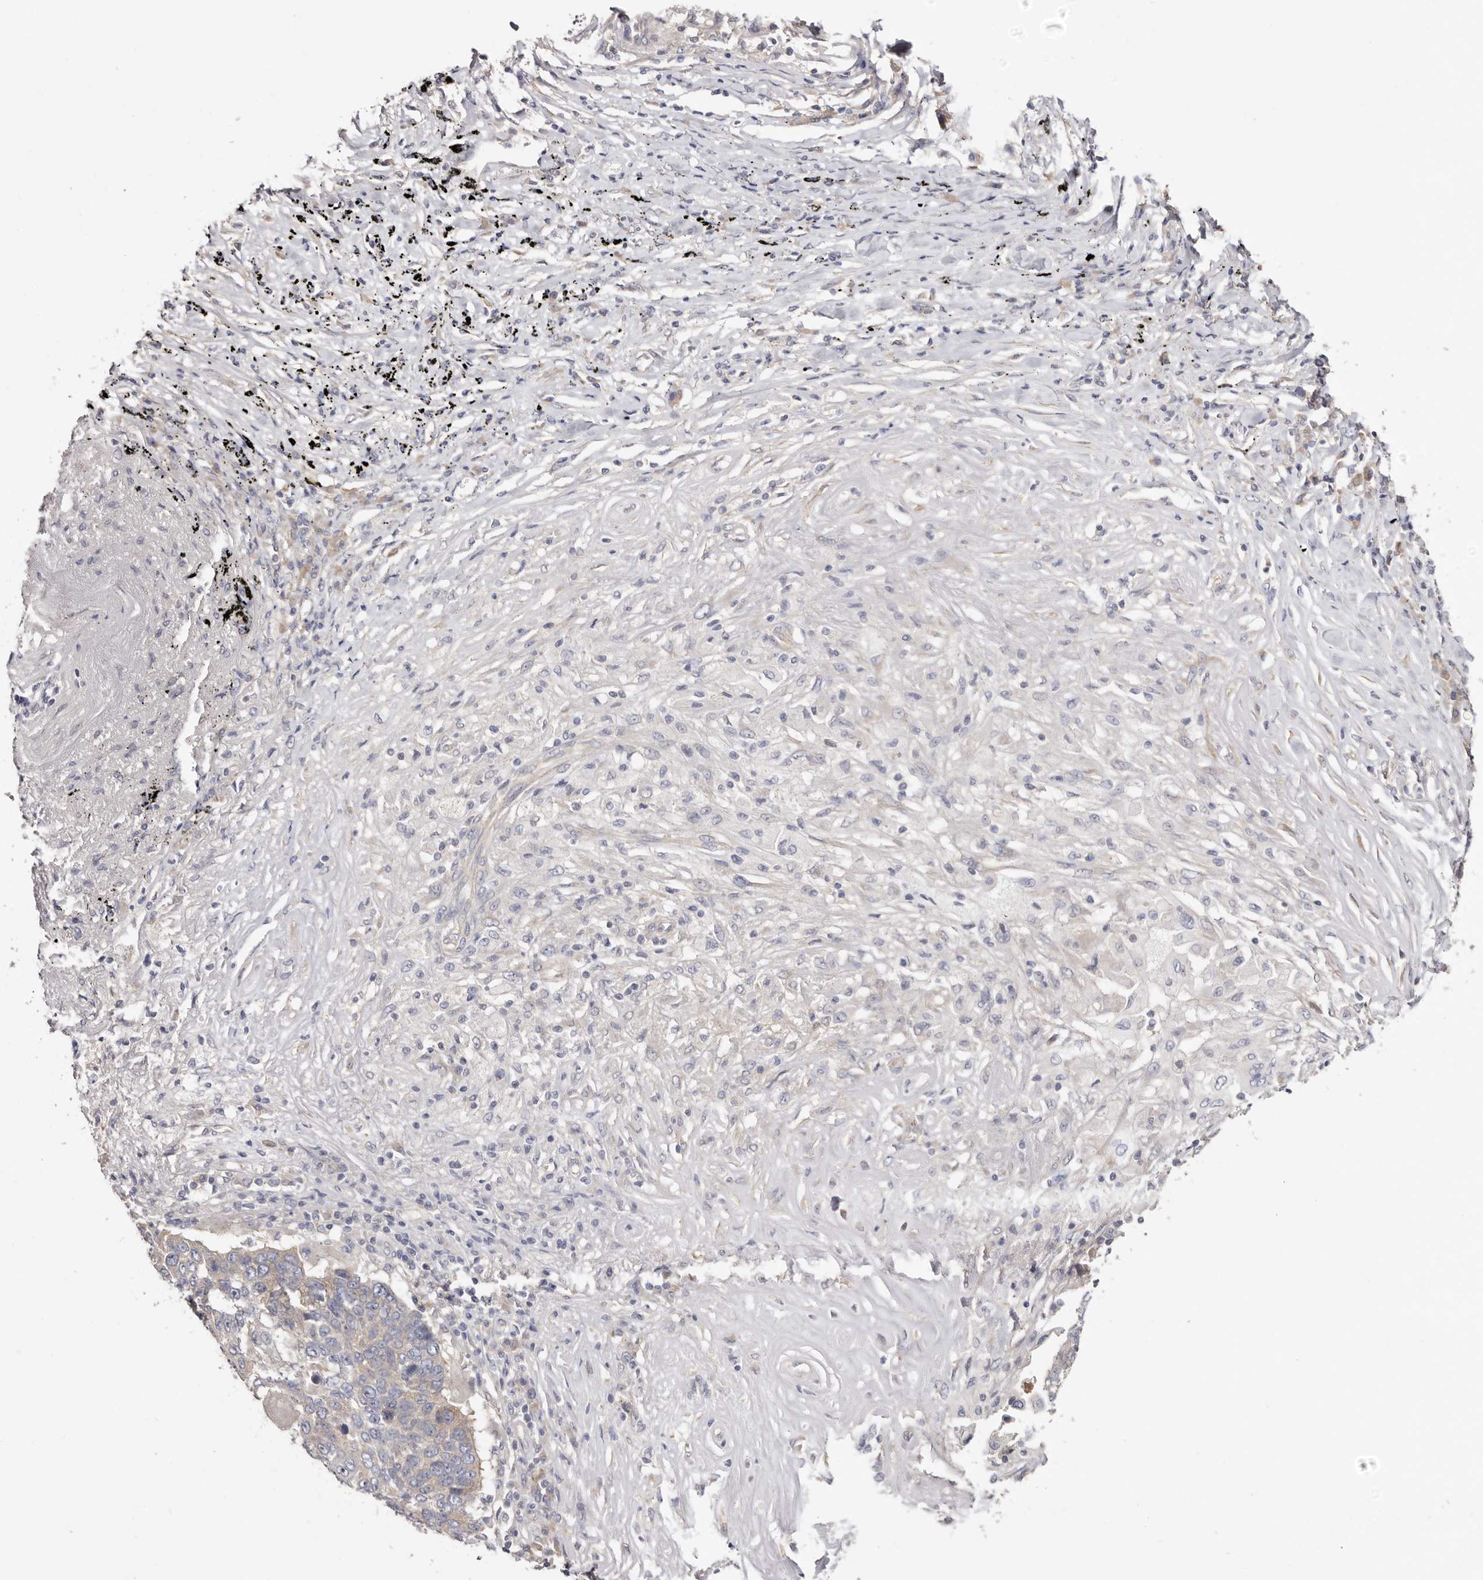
{"staining": {"intensity": "negative", "quantity": "none", "location": "none"}, "tissue": "lung cancer", "cell_type": "Tumor cells", "image_type": "cancer", "snomed": [{"axis": "morphology", "description": "Squamous cell carcinoma, NOS"}, {"axis": "topography", "description": "Lung"}], "caption": "Immunohistochemistry of human lung cancer (squamous cell carcinoma) demonstrates no expression in tumor cells.", "gene": "FAM167B", "patient": {"sex": "male", "age": 66}}